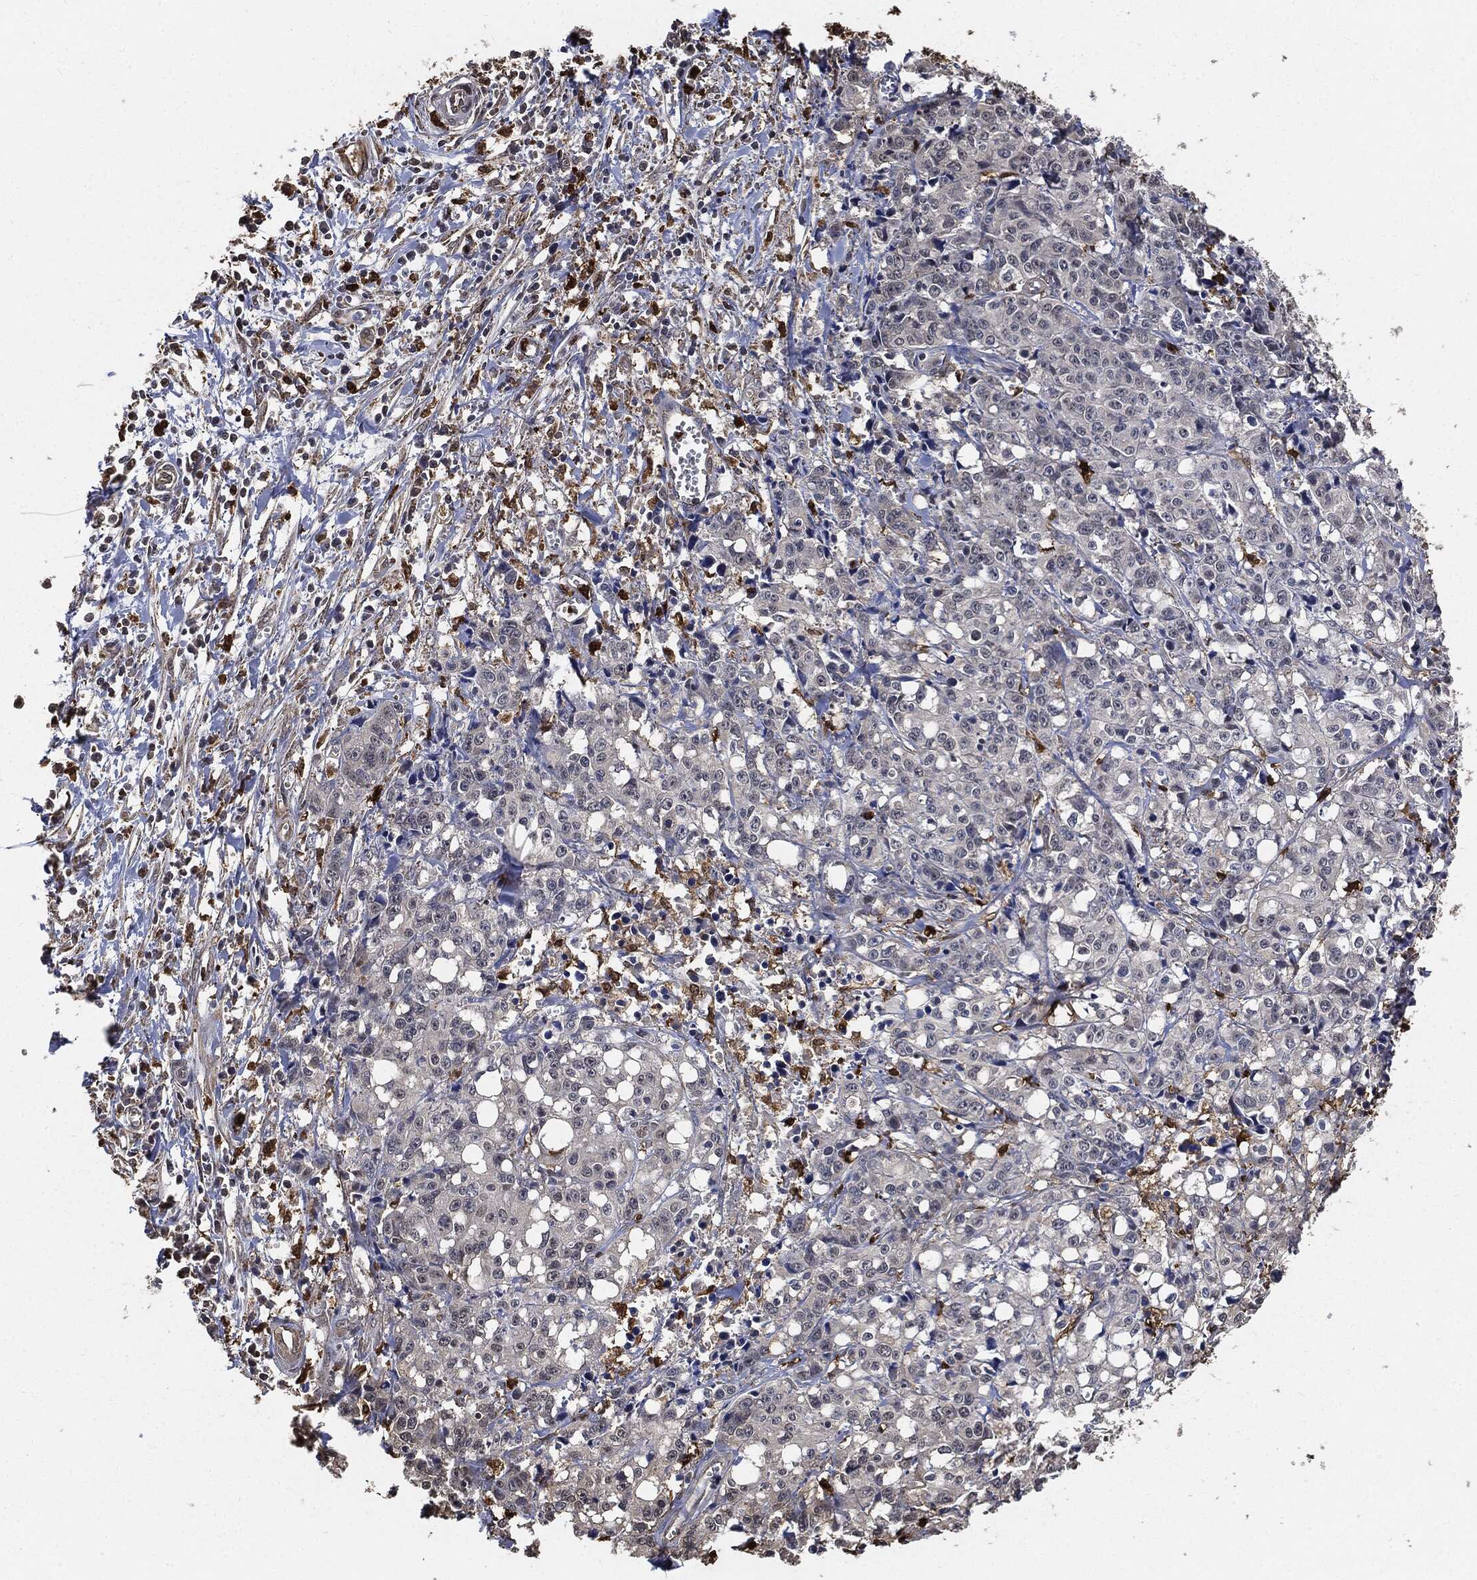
{"staining": {"intensity": "negative", "quantity": "none", "location": "none"}, "tissue": "pancreatic cancer", "cell_type": "Tumor cells", "image_type": "cancer", "snomed": [{"axis": "morphology", "description": "Adenocarcinoma, NOS"}, {"axis": "topography", "description": "Pancreas"}], "caption": "Tumor cells show no significant protein positivity in adenocarcinoma (pancreatic).", "gene": "S100A9", "patient": {"sex": "male", "age": 64}}